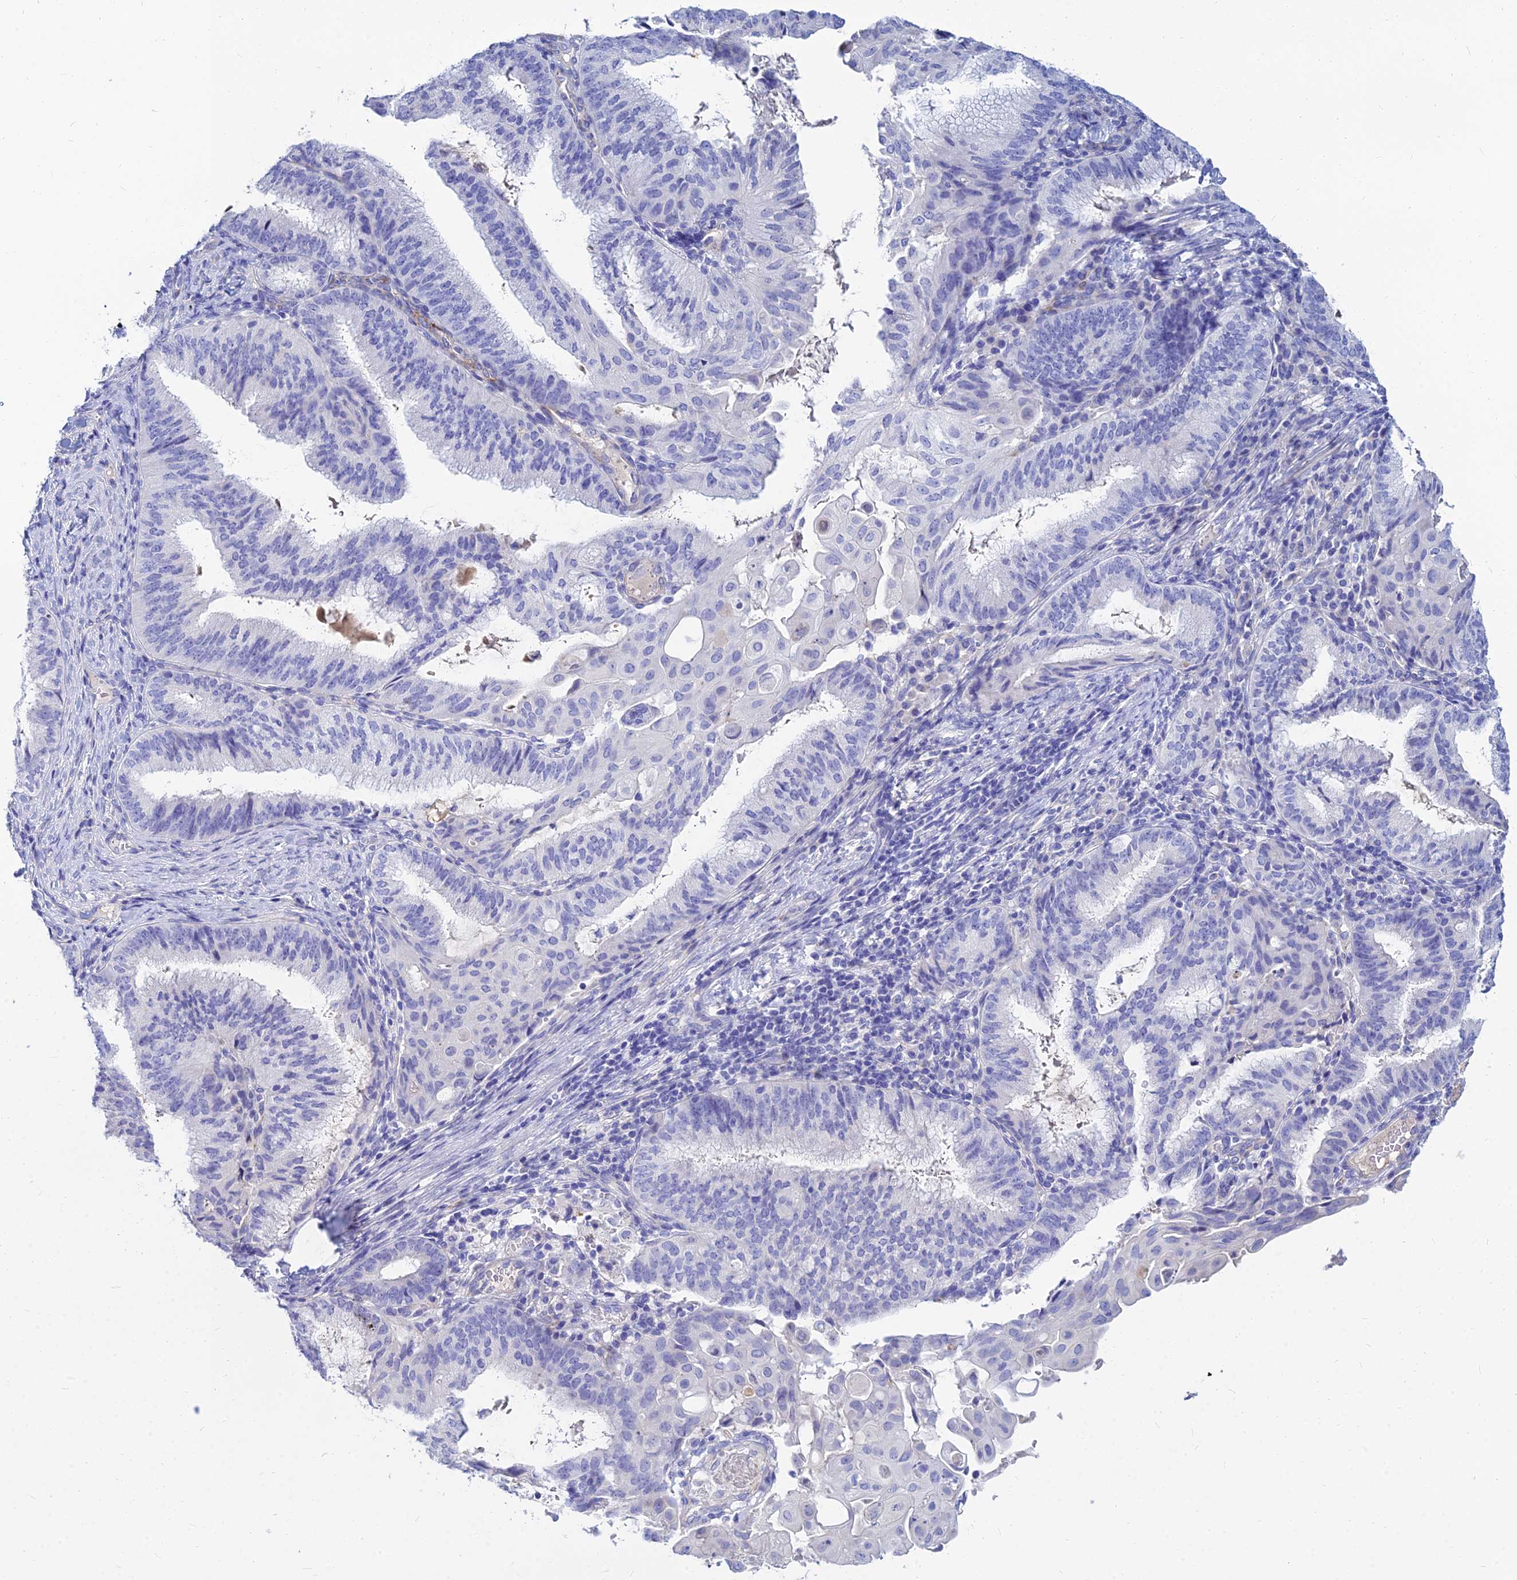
{"staining": {"intensity": "negative", "quantity": "none", "location": "none"}, "tissue": "endometrial cancer", "cell_type": "Tumor cells", "image_type": "cancer", "snomed": [{"axis": "morphology", "description": "Adenocarcinoma, NOS"}, {"axis": "topography", "description": "Endometrium"}], "caption": "Tumor cells show no significant protein positivity in endometrial adenocarcinoma. Brightfield microscopy of immunohistochemistry (IHC) stained with DAB (3,3'-diaminobenzidine) (brown) and hematoxylin (blue), captured at high magnification.", "gene": "ZNF552", "patient": {"sex": "female", "age": 49}}